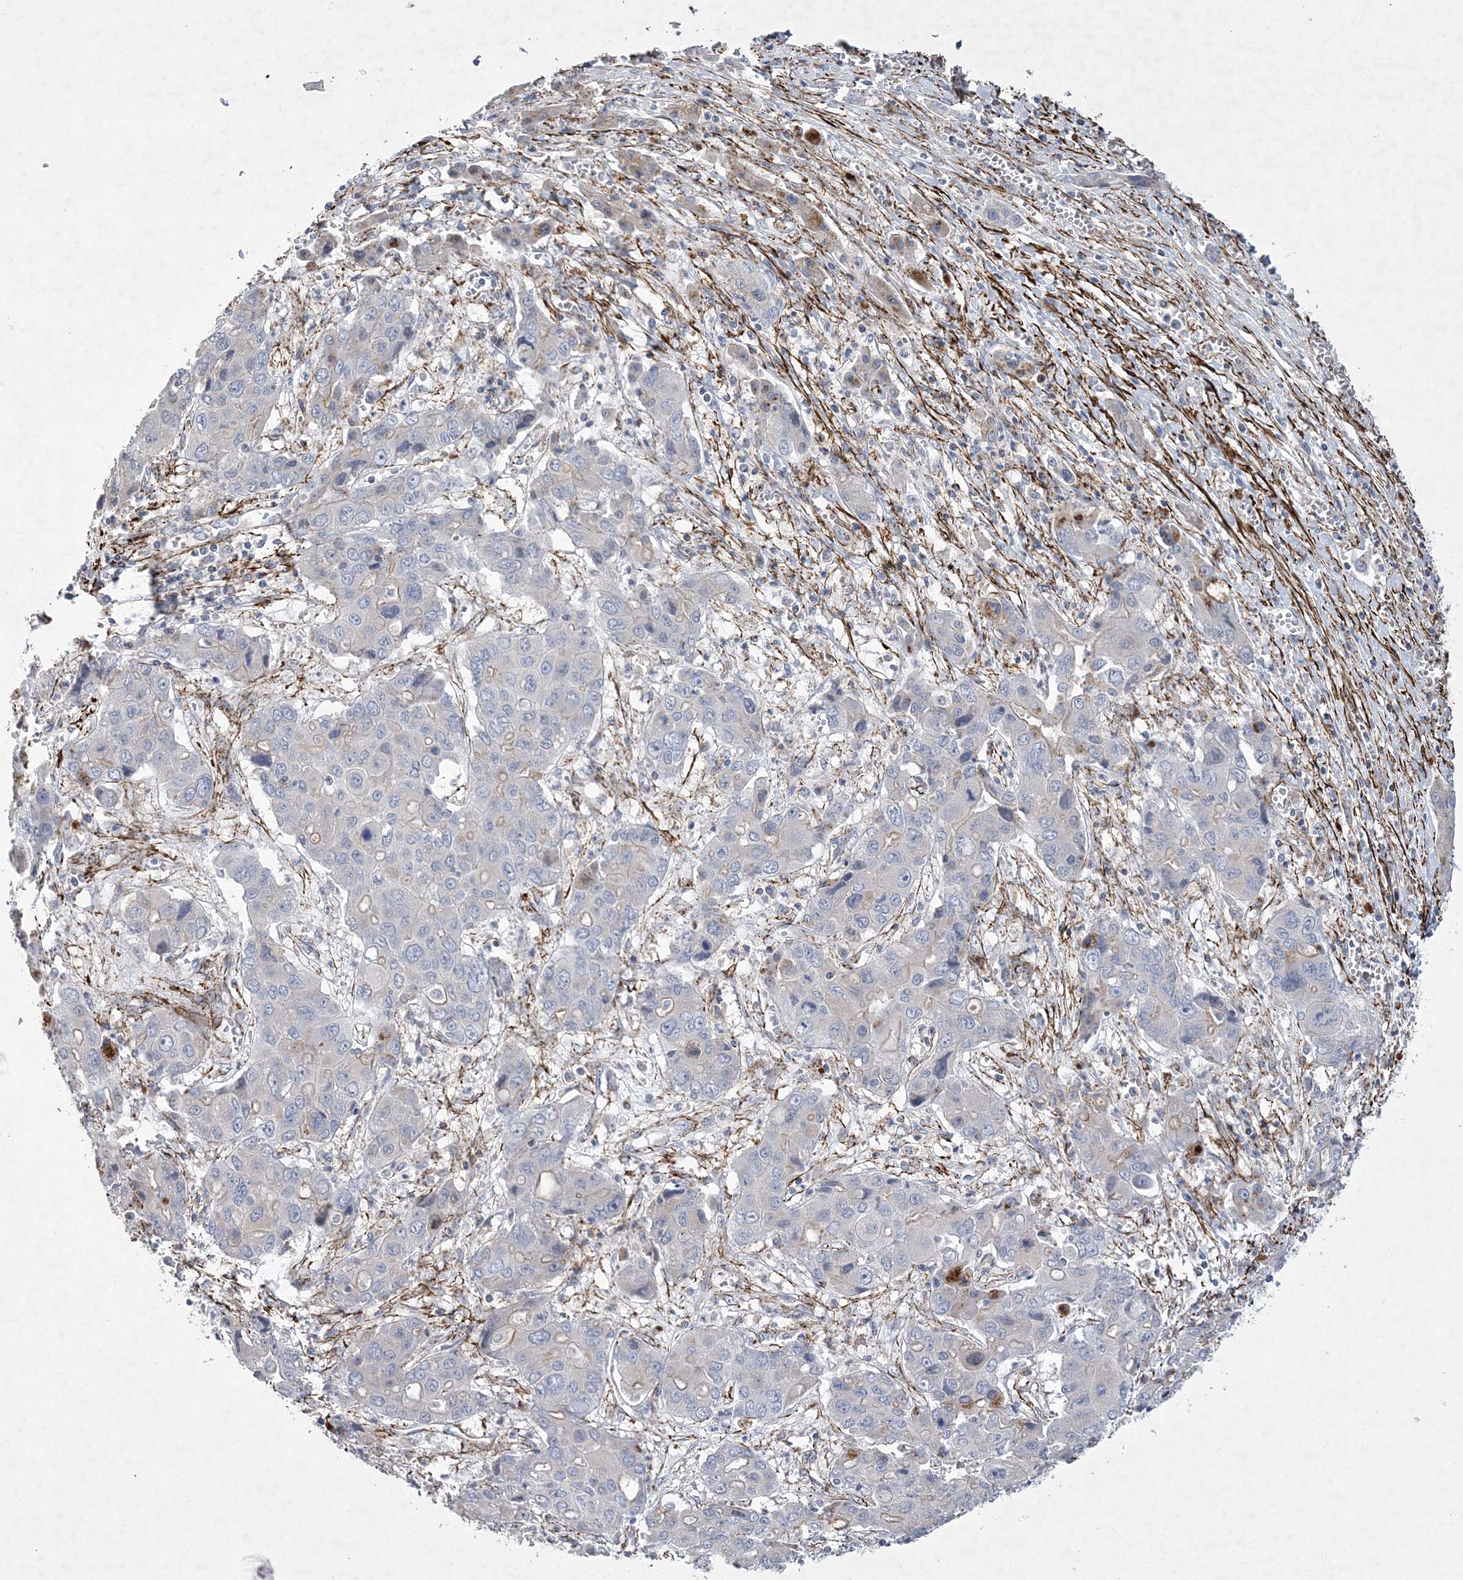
{"staining": {"intensity": "negative", "quantity": "none", "location": "none"}, "tissue": "liver cancer", "cell_type": "Tumor cells", "image_type": "cancer", "snomed": [{"axis": "morphology", "description": "Cholangiocarcinoma"}, {"axis": "topography", "description": "Liver"}], "caption": "DAB (3,3'-diaminobenzidine) immunohistochemical staining of liver cancer (cholangiocarcinoma) reveals no significant staining in tumor cells. (DAB IHC visualized using brightfield microscopy, high magnification).", "gene": "ARSJ", "patient": {"sex": "male", "age": 67}}